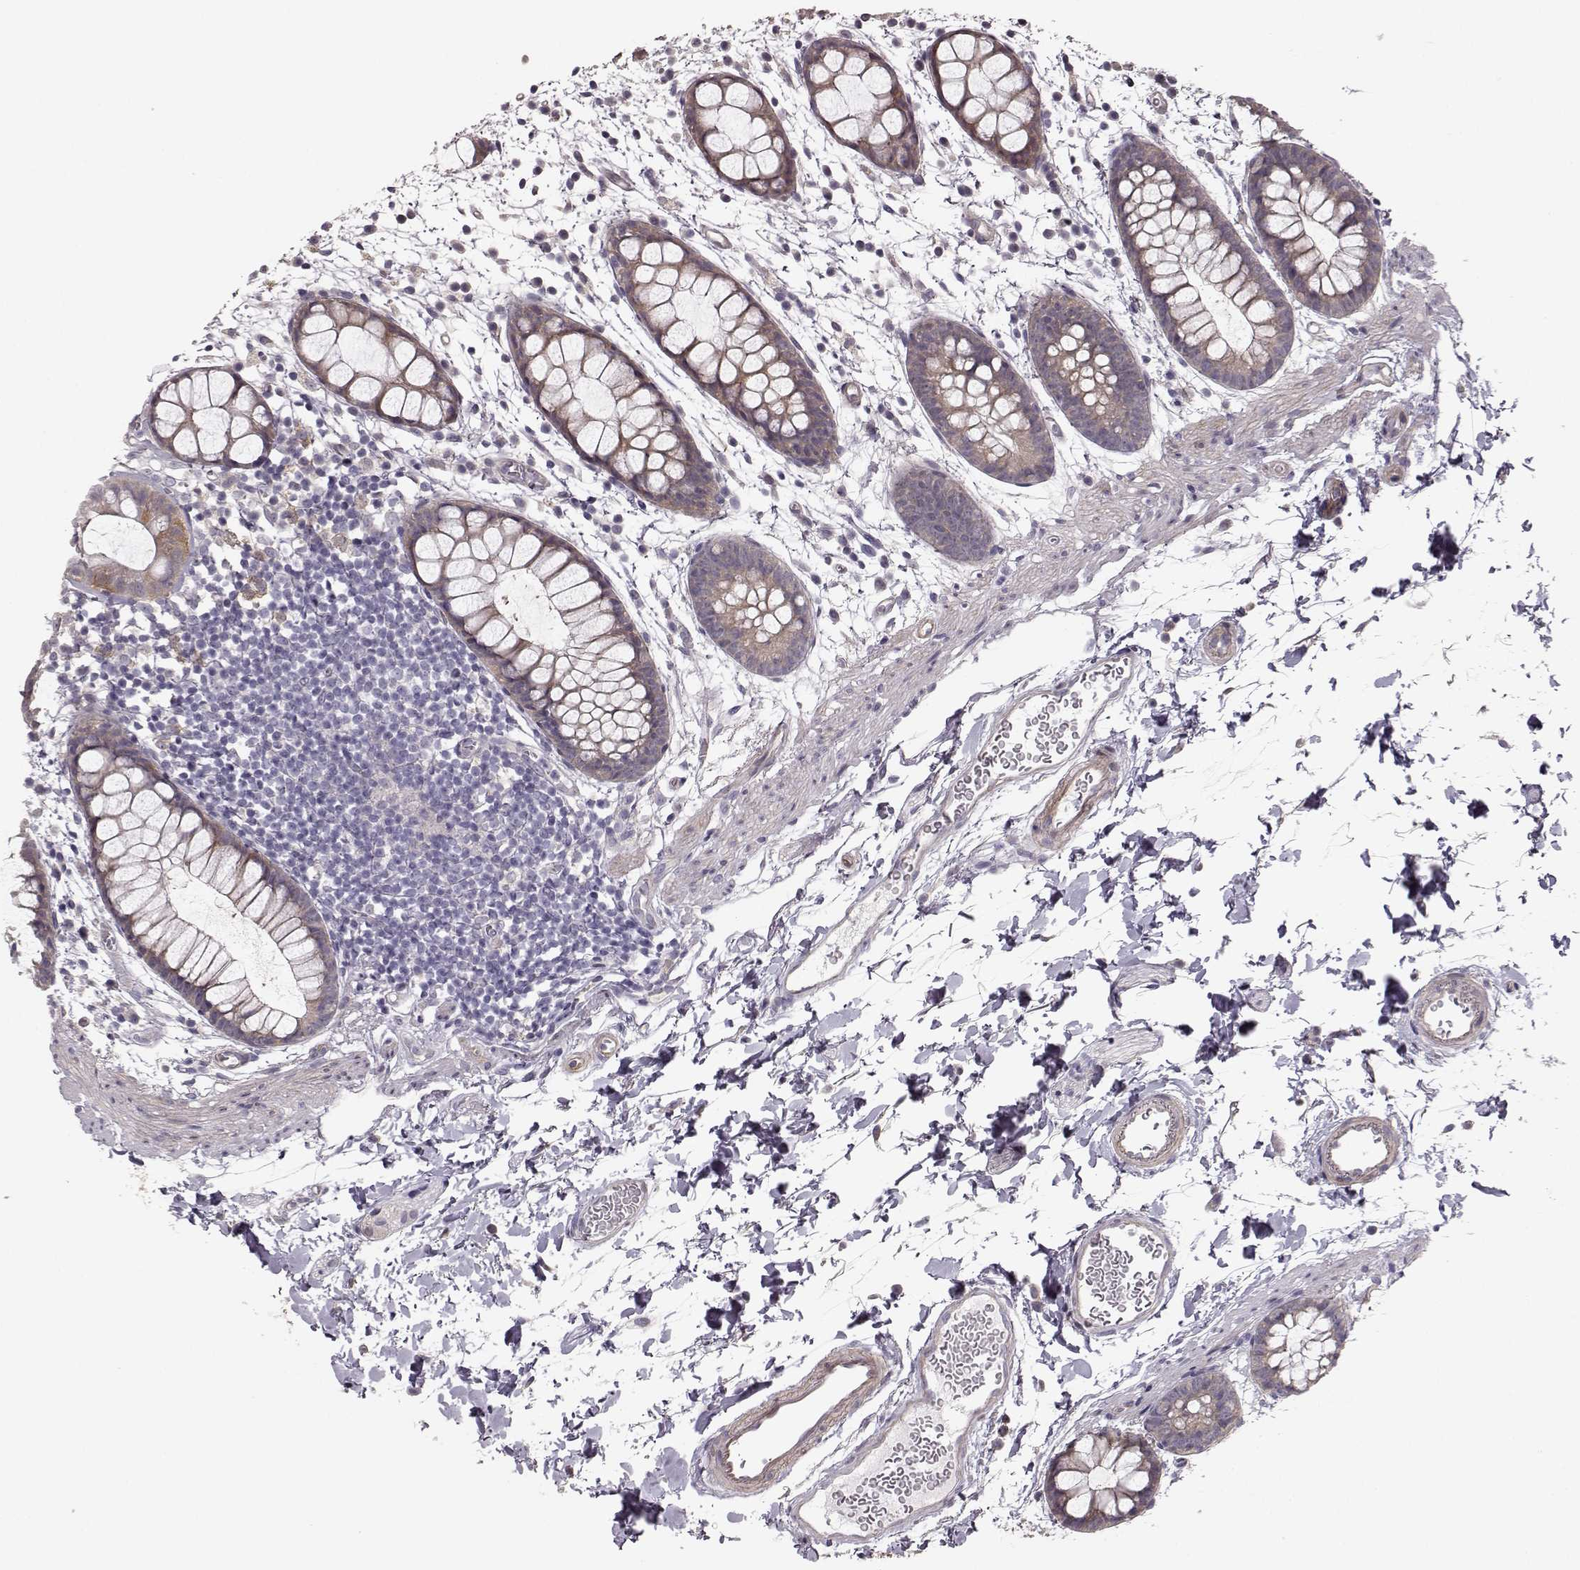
{"staining": {"intensity": "negative", "quantity": "none", "location": "none"}, "tissue": "rectum", "cell_type": "Glandular cells", "image_type": "normal", "snomed": [{"axis": "morphology", "description": "Normal tissue, NOS"}, {"axis": "topography", "description": "Rectum"}], "caption": "Normal rectum was stained to show a protein in brown. There is no significant staining in glandular cells. (DAB IHC, high magnification).", "gene": "GPR50", "patient": {"sex": "male", "age": 57}}